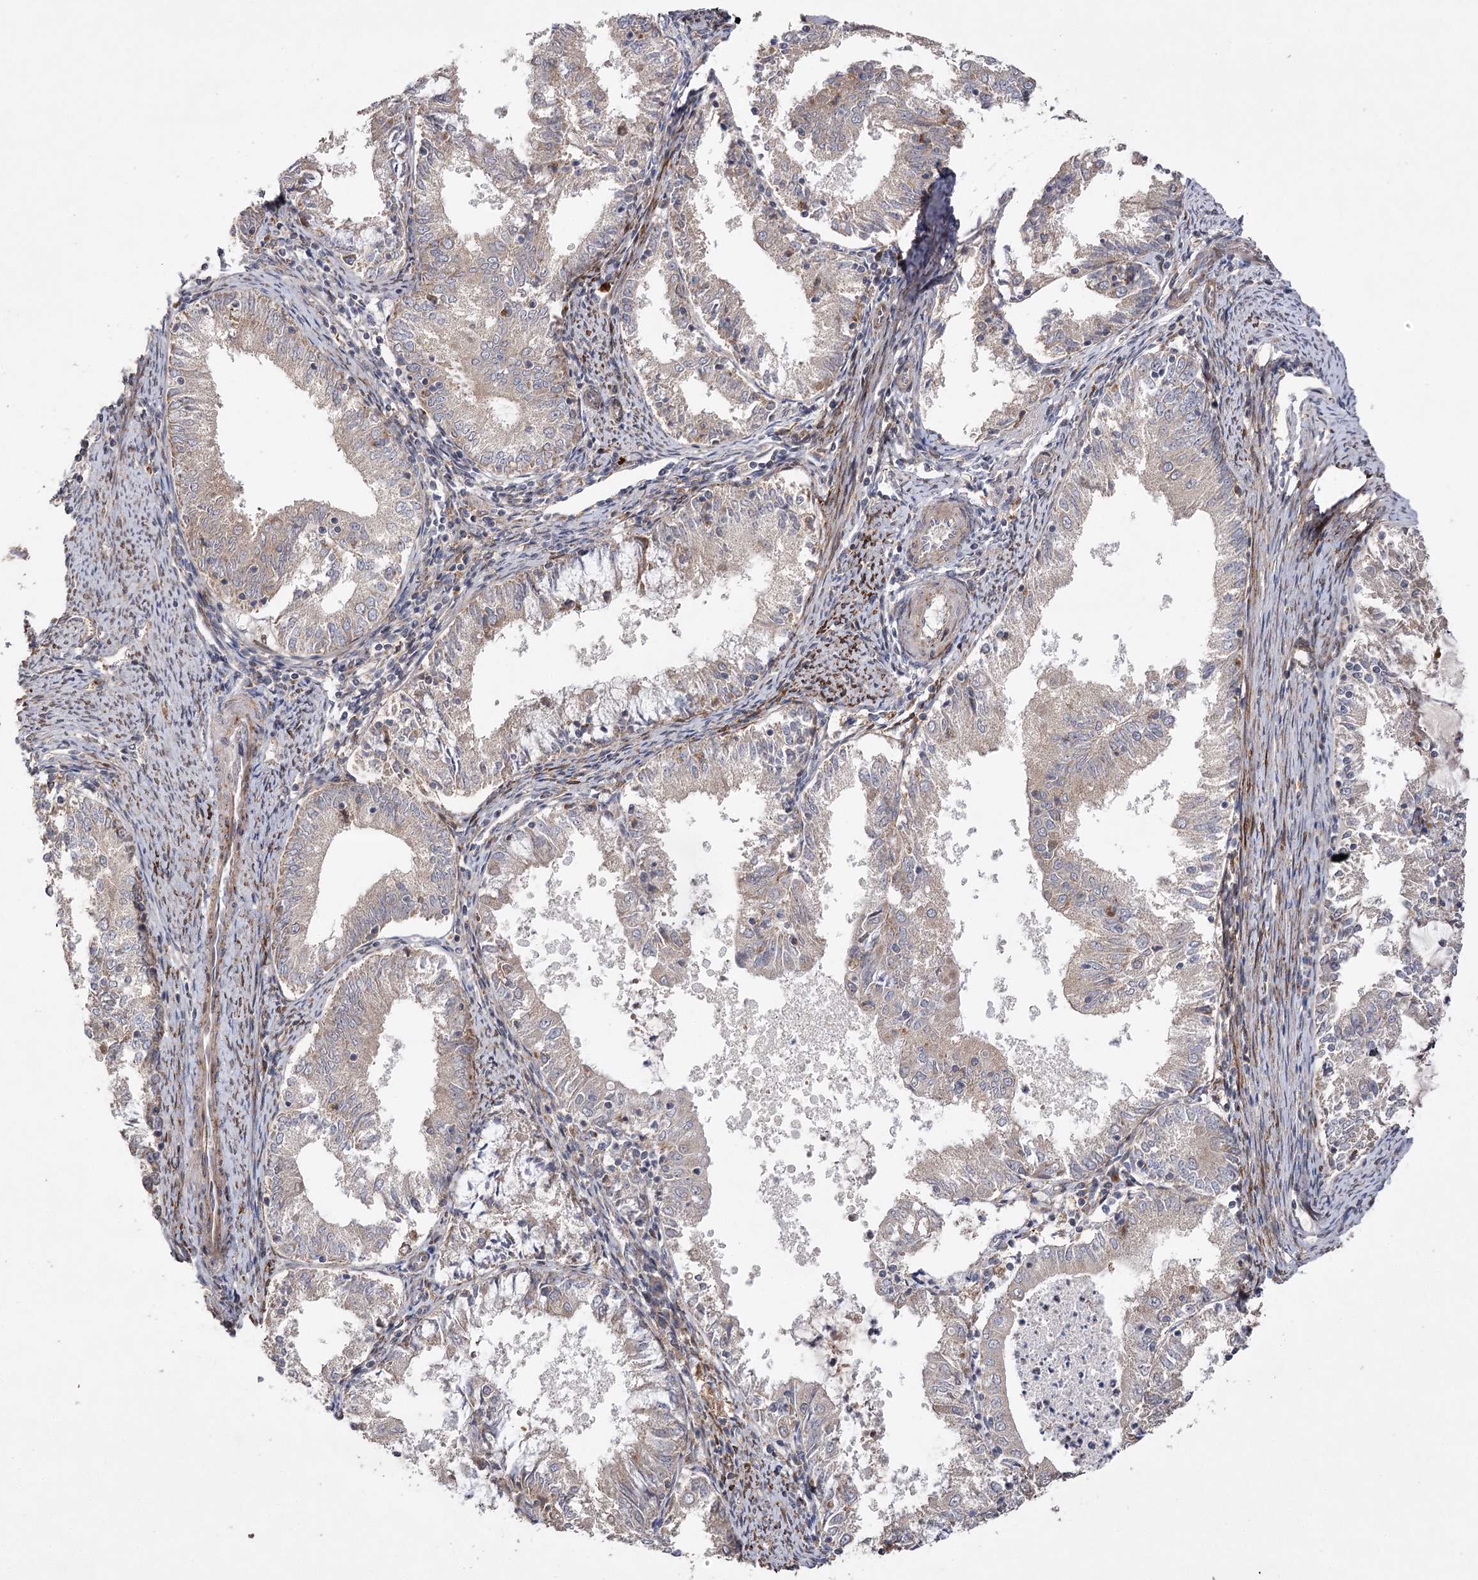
{"staining": {"intensity": "weak", "quantity": "<25%", "location": "cytoplasmic/membranous"}, "tissue": "endometrial cancer", "cell_type": "Tumor cells", "image_type": "cancer", "snomed": [{"axis": "morphology", "description": "Adenocarcinoma, NOS"}, {"axis": "topography", "description": "Endometrium"}], "caption": "DAB (3,3'-diaminobenzidine) immunohistochemical staining of human endometrial adenocarcinoma reveals no significant positivity in tumor cells.", "gene": "OBSL1", "patient": {"sex": "female", "age": 57}}